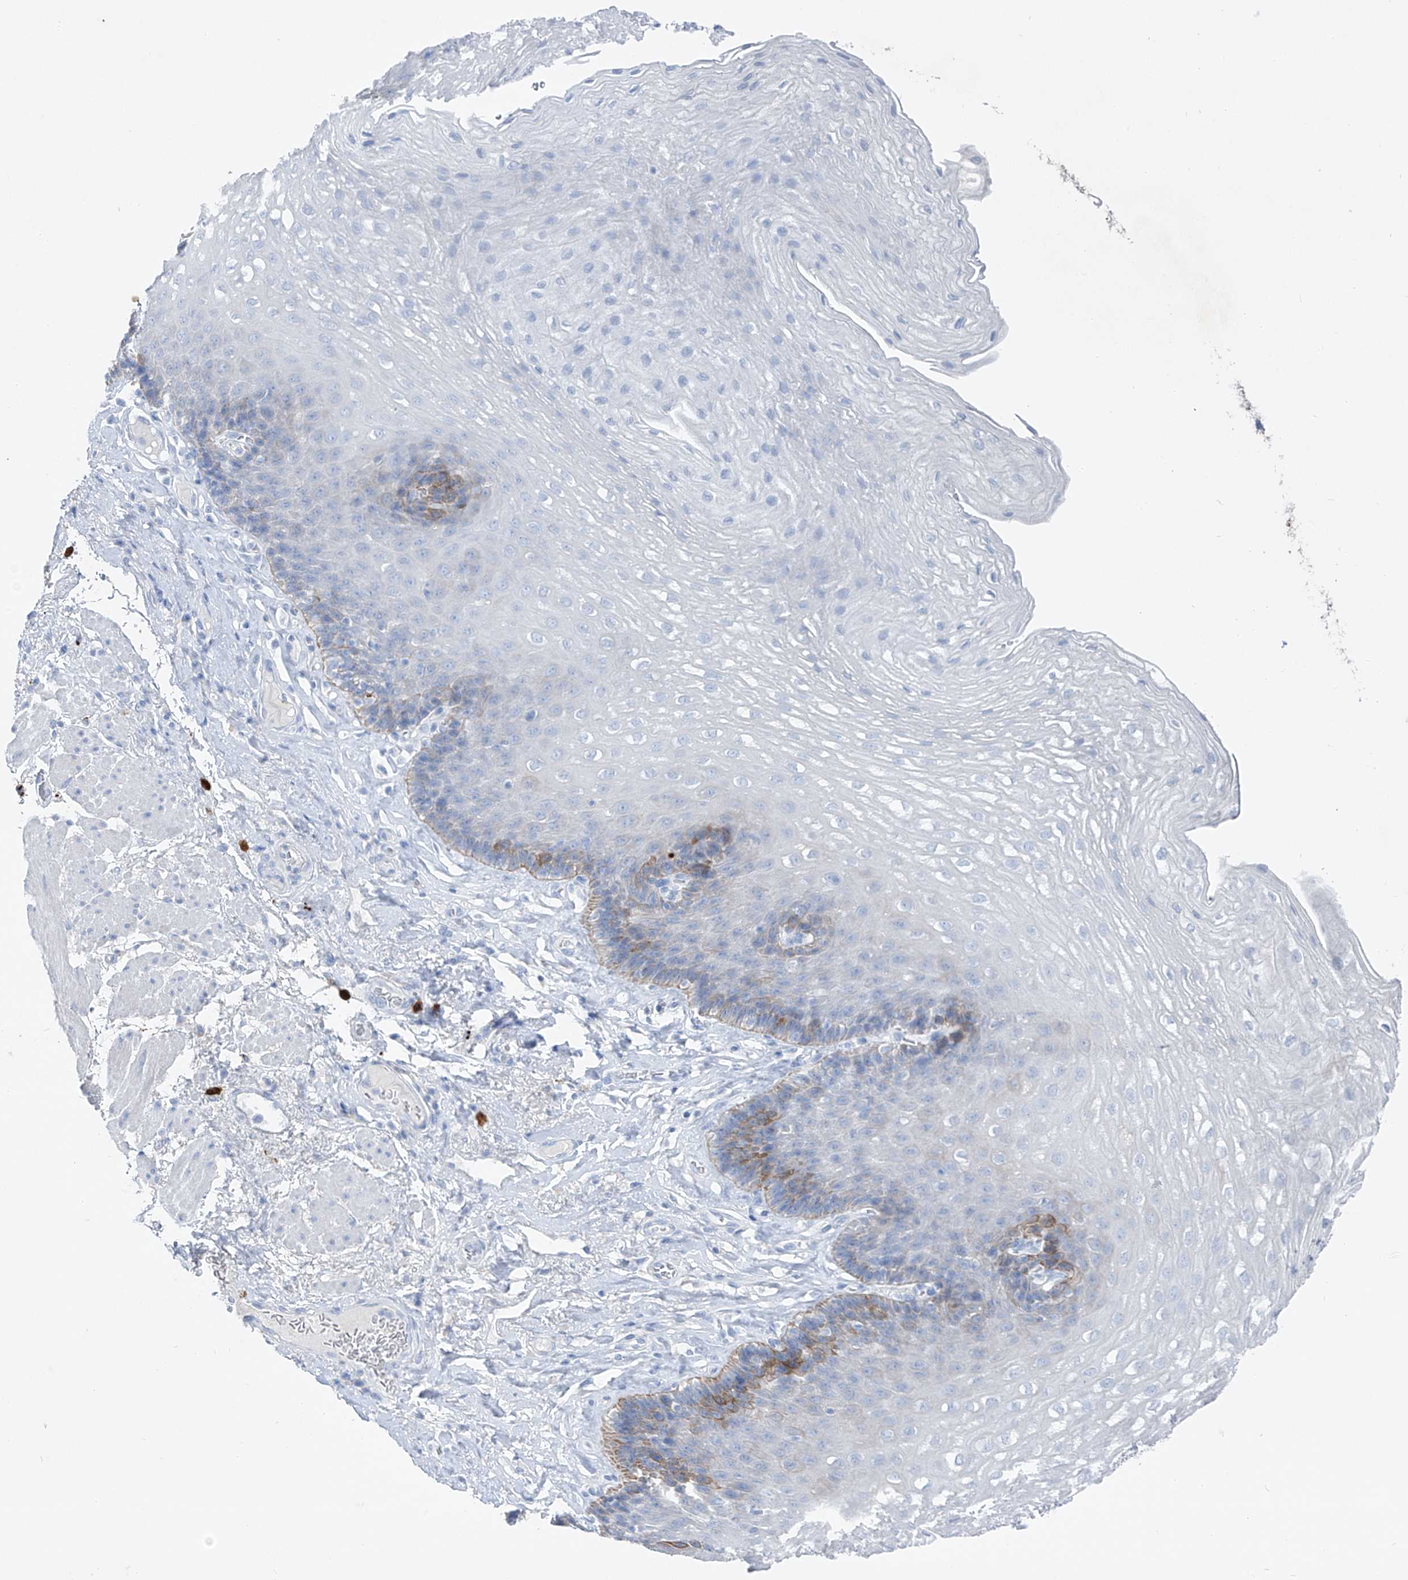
{"staining": {"intensity": "moderate", "quantity": "<25%", "location": "cytoplasmic/membranous"}, "tissue": "esophagus", "cell_type": "Squamous epithelial cells", "image_type": "normal", "snomed": [{"axis": "morphology", "description": "Normal tissue, NOS"}, {"axis": "topography", "description": "Esophagus"}], "caption": "Immunohistochemistry of unremarkable human esophagus displays low levels of moderate cytoplasmic/membranous expression in about <25% of squamous epithelial cells. The staining was performed using DAB (3,3'-diaminobenzidine), with brown indicating positive protein expression. Nuclei are stained blue with hematoxylin.", "gene": "FRS3", "patient": {"sex": "female", "age": 66}}